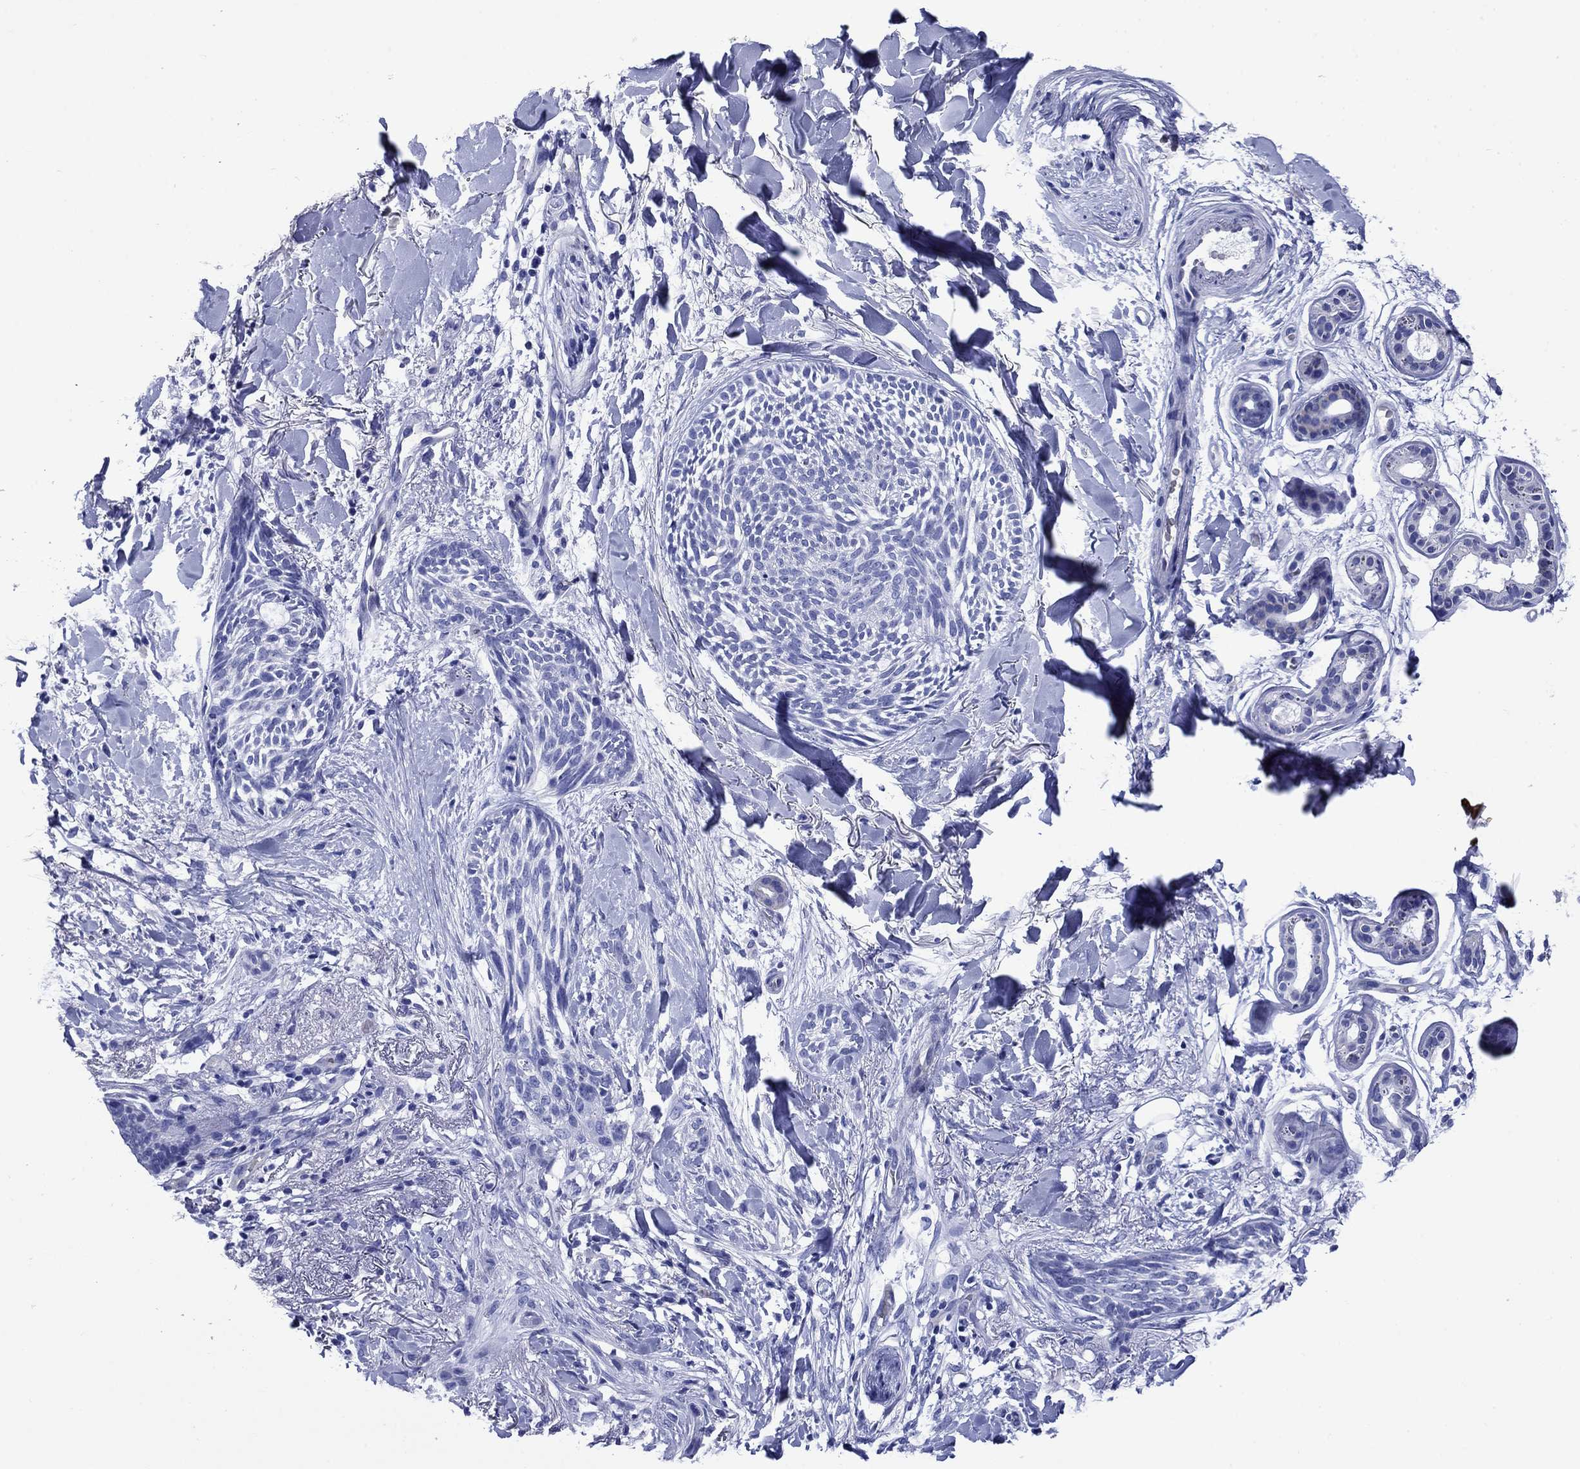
{"staining": {"intensity": "negative", "quantity": "none", "location": "none"}, "tissue": "skin cancer", "cell_type": "Tumor cells", "image_type": "cancer", "snomed": [{"axis": "morphology", "description": "Normal tissue, NOS"}, {"axis": "morphology", "description": "Basal cell carcinoma"}, {"axis": "topography", "description": "Skin"}], "caption": "Photomicrograph shows no significant protein positivity in tumor cells of skin cancer.", "gene": "SLC1A2", "patient": {"sex": "male", "age": 84}}